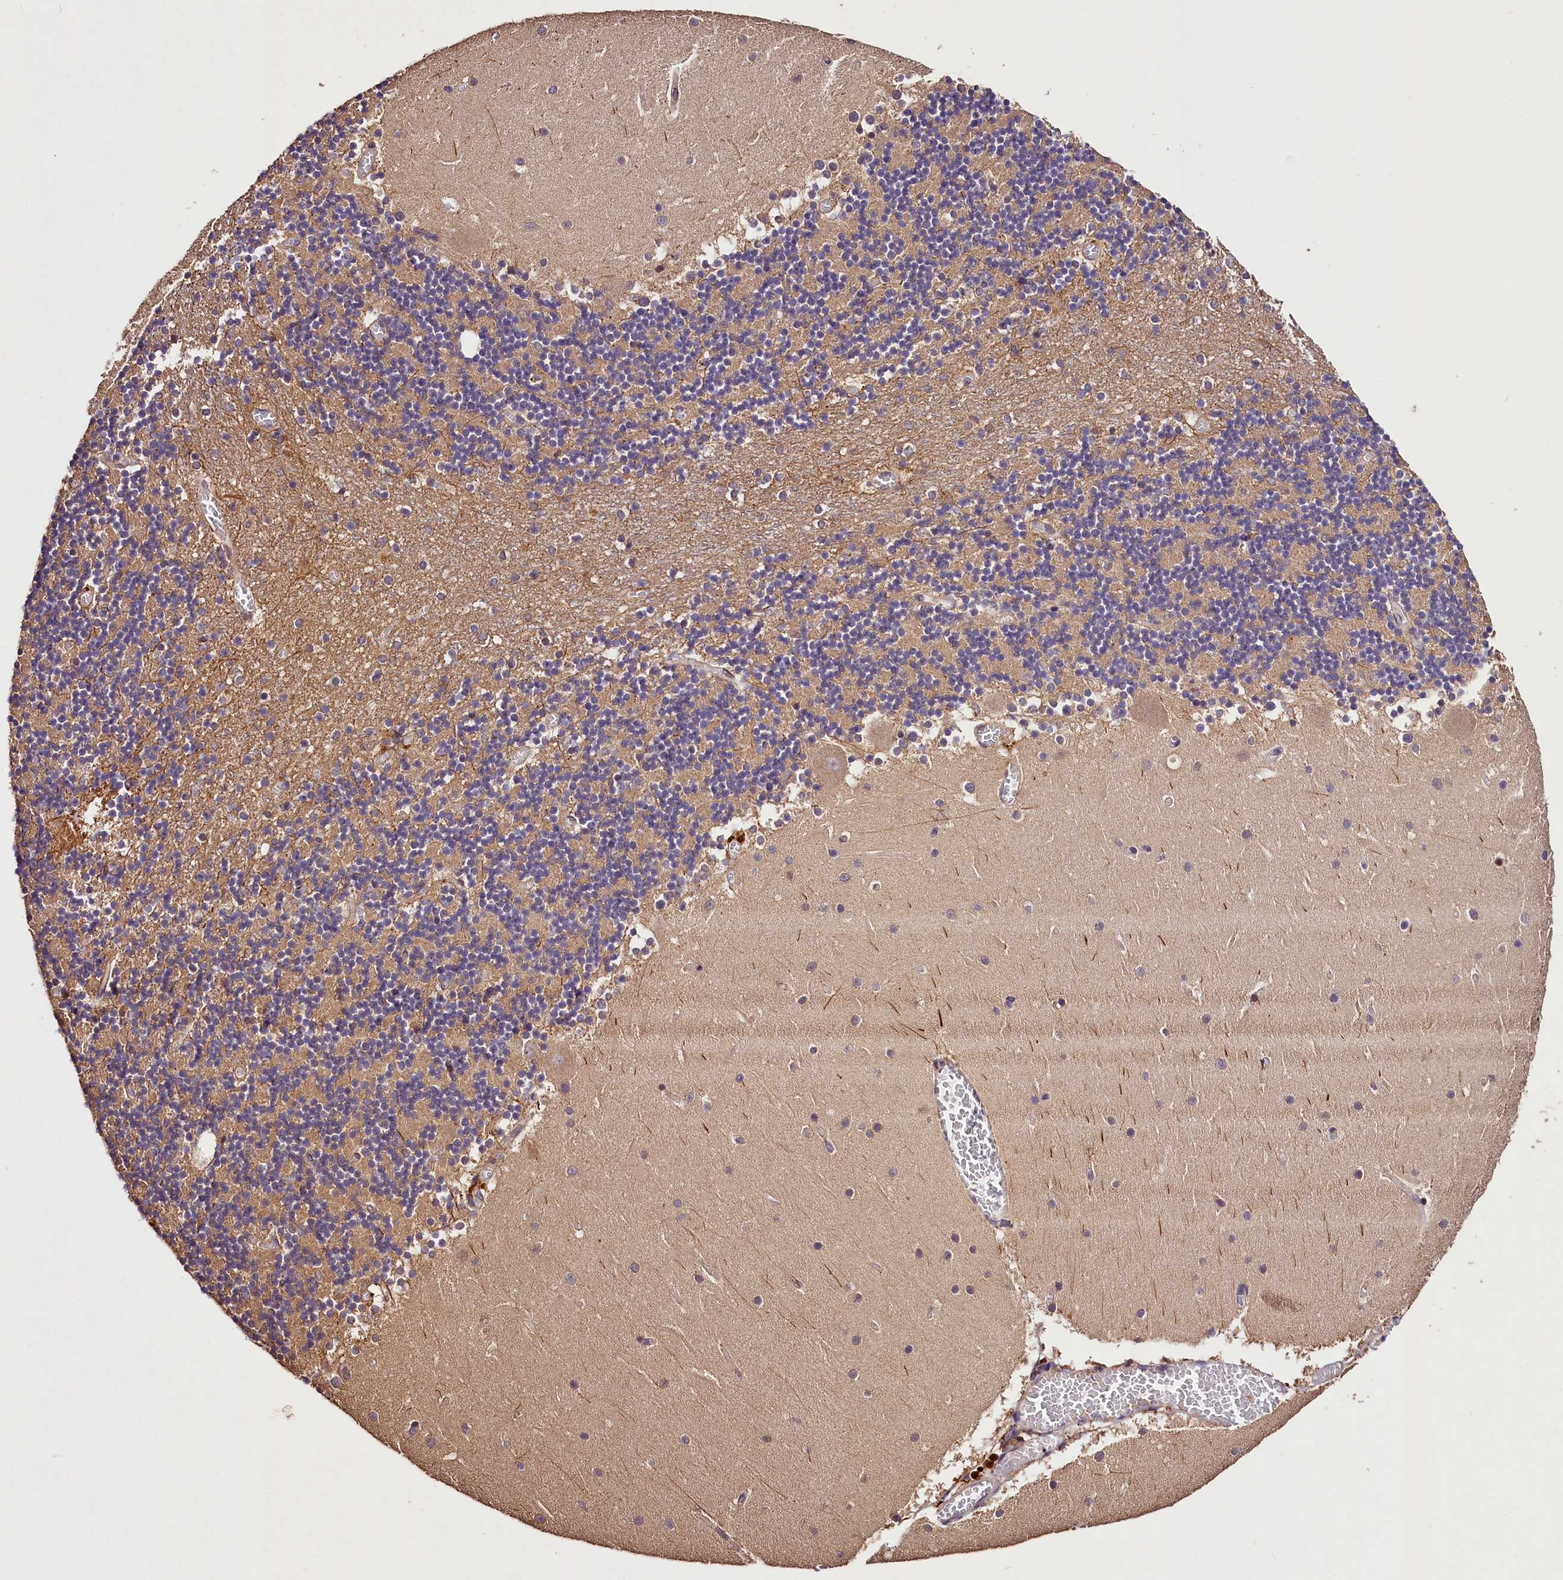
{"staining": {"intensity": "weak", "quantity": "25%-75%", "location": "cytoplasmic/membranous"}, "tissue": "cerebellum", "cell_type": "Cells in granular layer", "image_type": "normal", "snomed": [{"axis": "morphology", "description": "Normal tissue, NOS"}, {"axis": "topography", "description": "Cerebellum"}], "caption": "This is an image of immunohistochemistry (IHC) staining of normal cerebellum, which shows weak staining in the cytoplasmic/membranous of cells in granular layer.", "gene": "KPTN", "patient": {"sex": "female", "age": 28}}